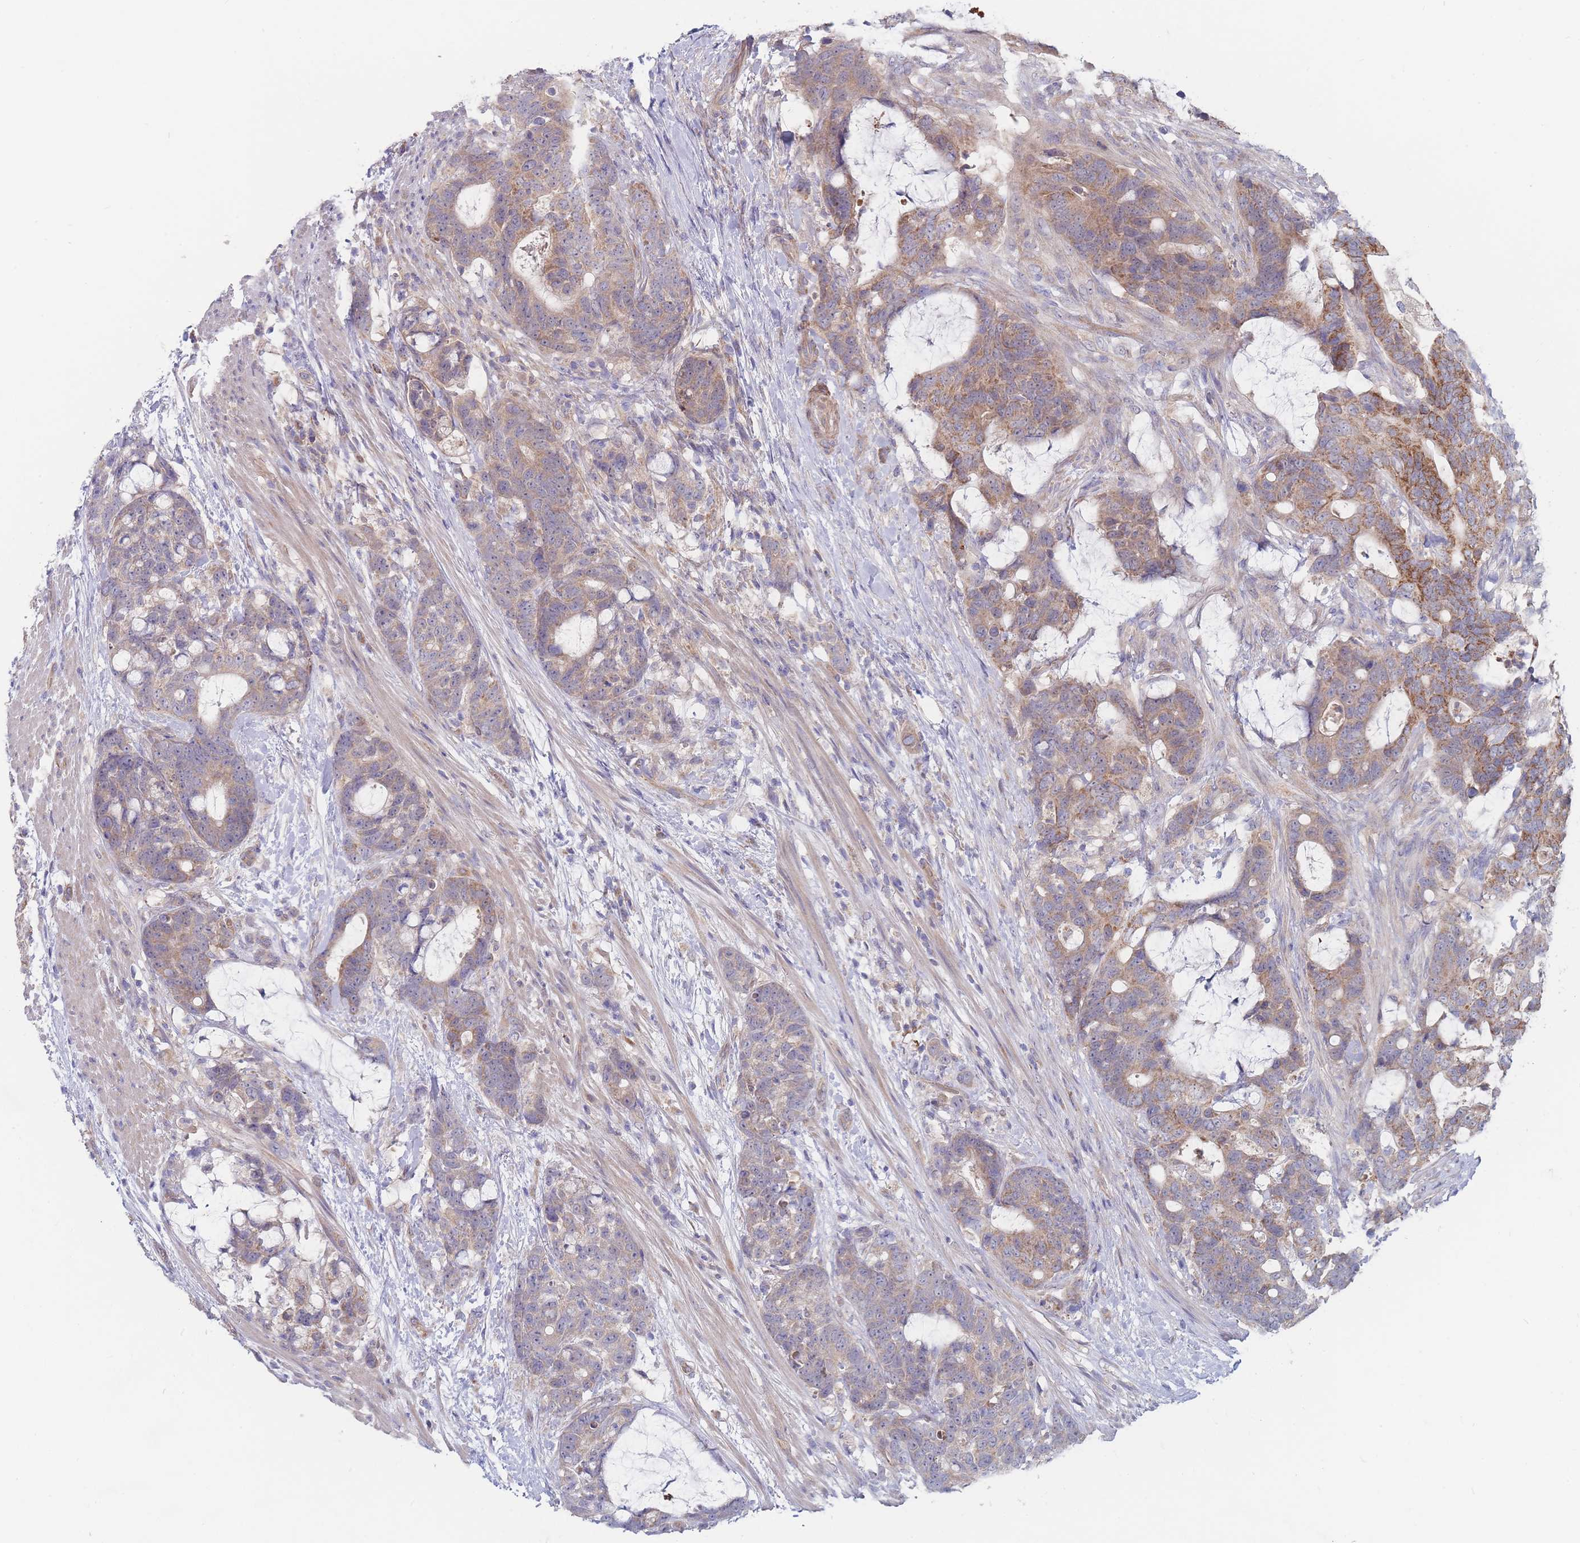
{"staining": {"intensity": "moderate", "quantity": "25%-75%", "location": "cytoplasmic/membranous"}, "tissue": "colorectal cancer", "cell_type": "Tumor cells", "image_type": "cancer", "snomed": [{"axis": "morphology", "description": "Adenocarcinoma, NOS"}, {"axis": "topography", "description": "Colon"}], "caption": "The photomicrograph demonstrates immunohistochemical staining of colorectal adenocarcinoma. There is moderate cytoplasmic/membranous expression is seen in approximately 25%-75% of tumor cells.", "gene": "NUB1", "patient": {"sex": "female", "age": 82}}